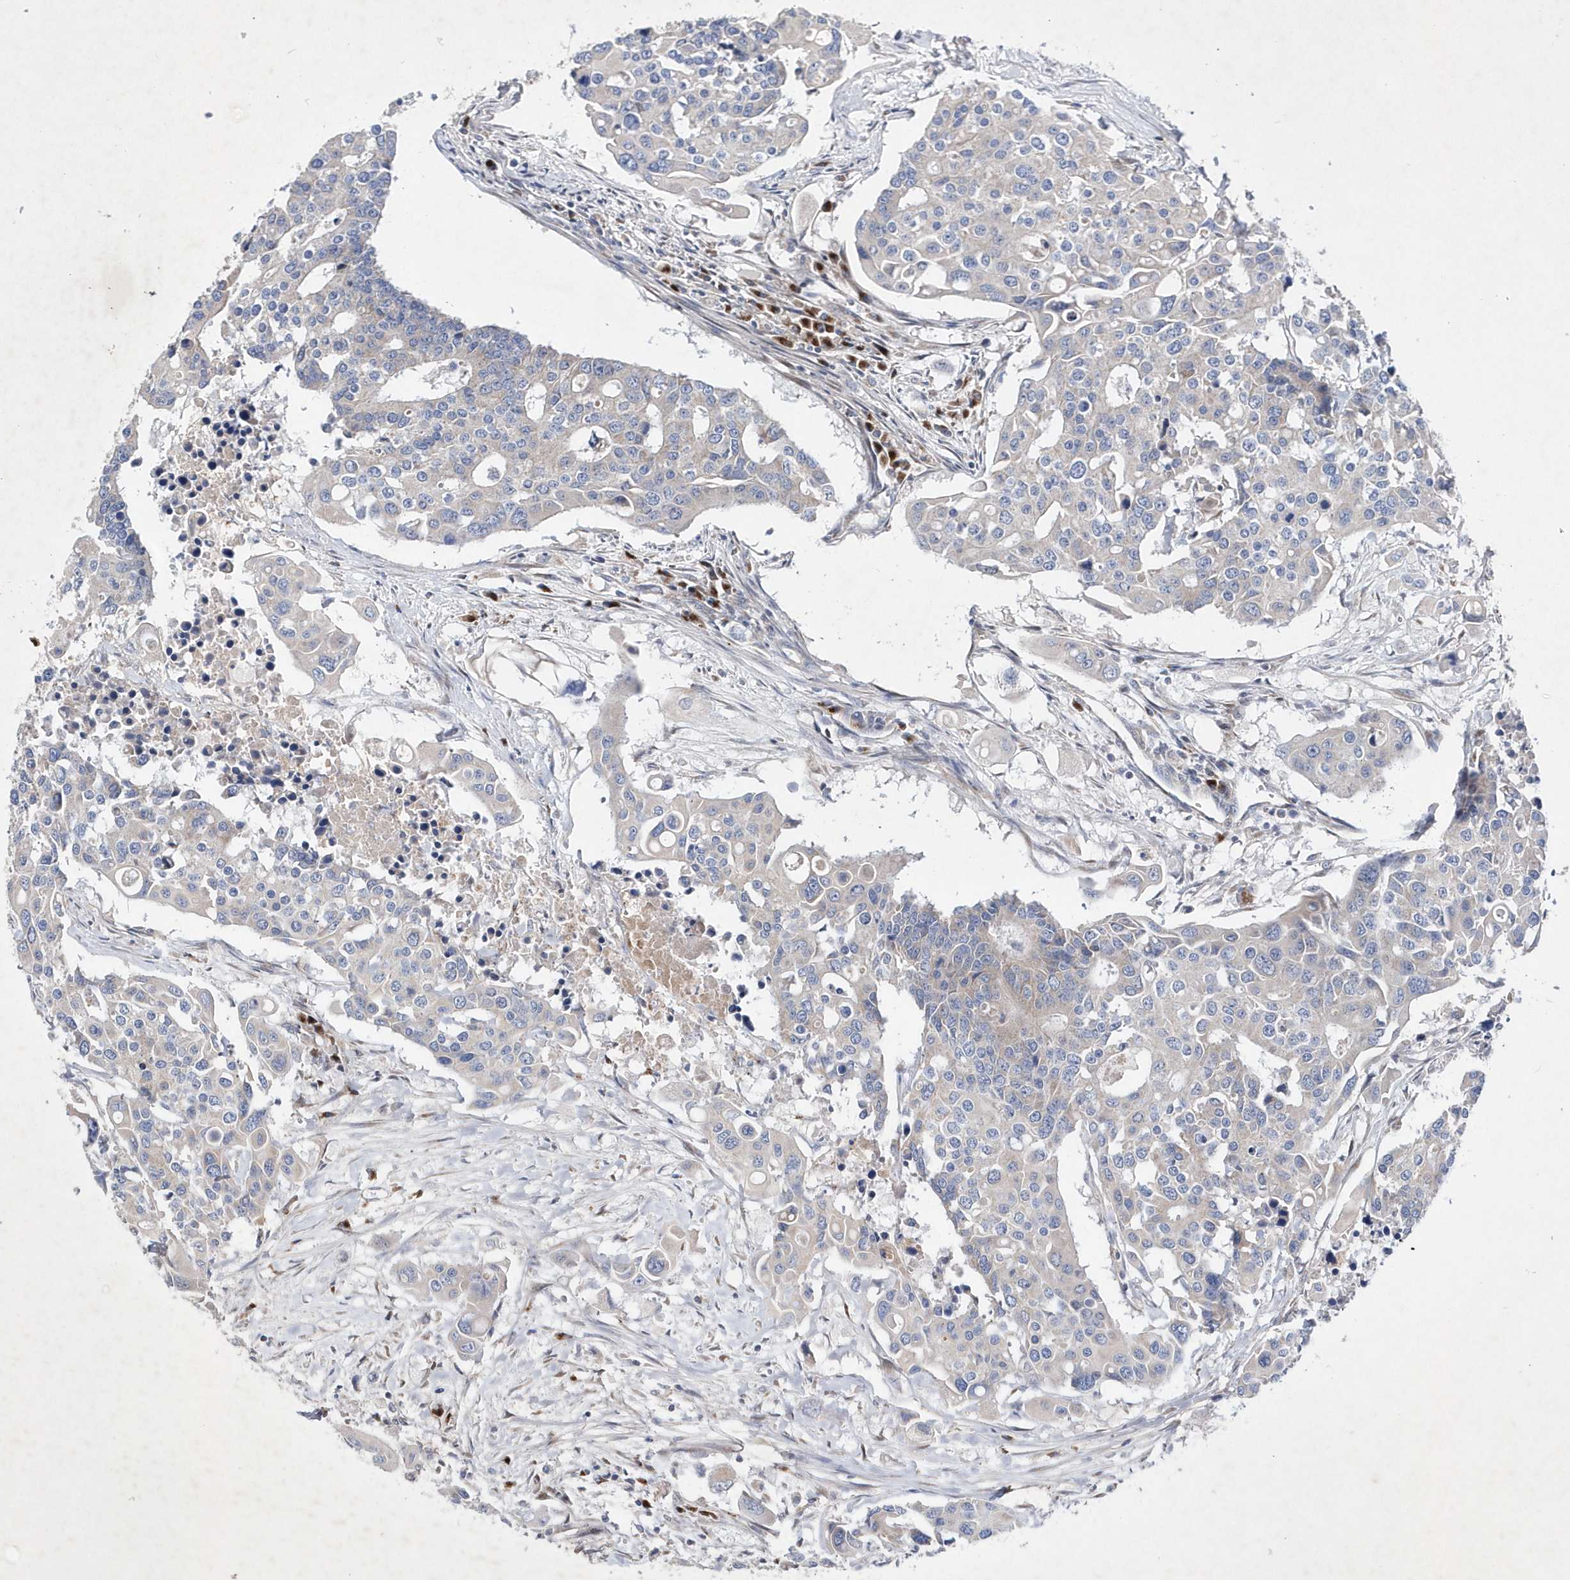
{"staining": {"intensity": "negative", "quantity": "none", "location": "none"}, "tissue": "colorectal cancer", "cell_type": "Tumor cells", "image_type": "cancer", "snomed": [{"axis": "morphology", "description": "Adenocarcinoma, NOS"}, {"axis": "topography", "description": "Colon"}], "caption": "Colorectal cancer (adenocarcinoma) stained for a protein using IHC reveals no positivity tumor cells.", "gene": "METTL8", "patient": {"sex": "male", "age": 77}}